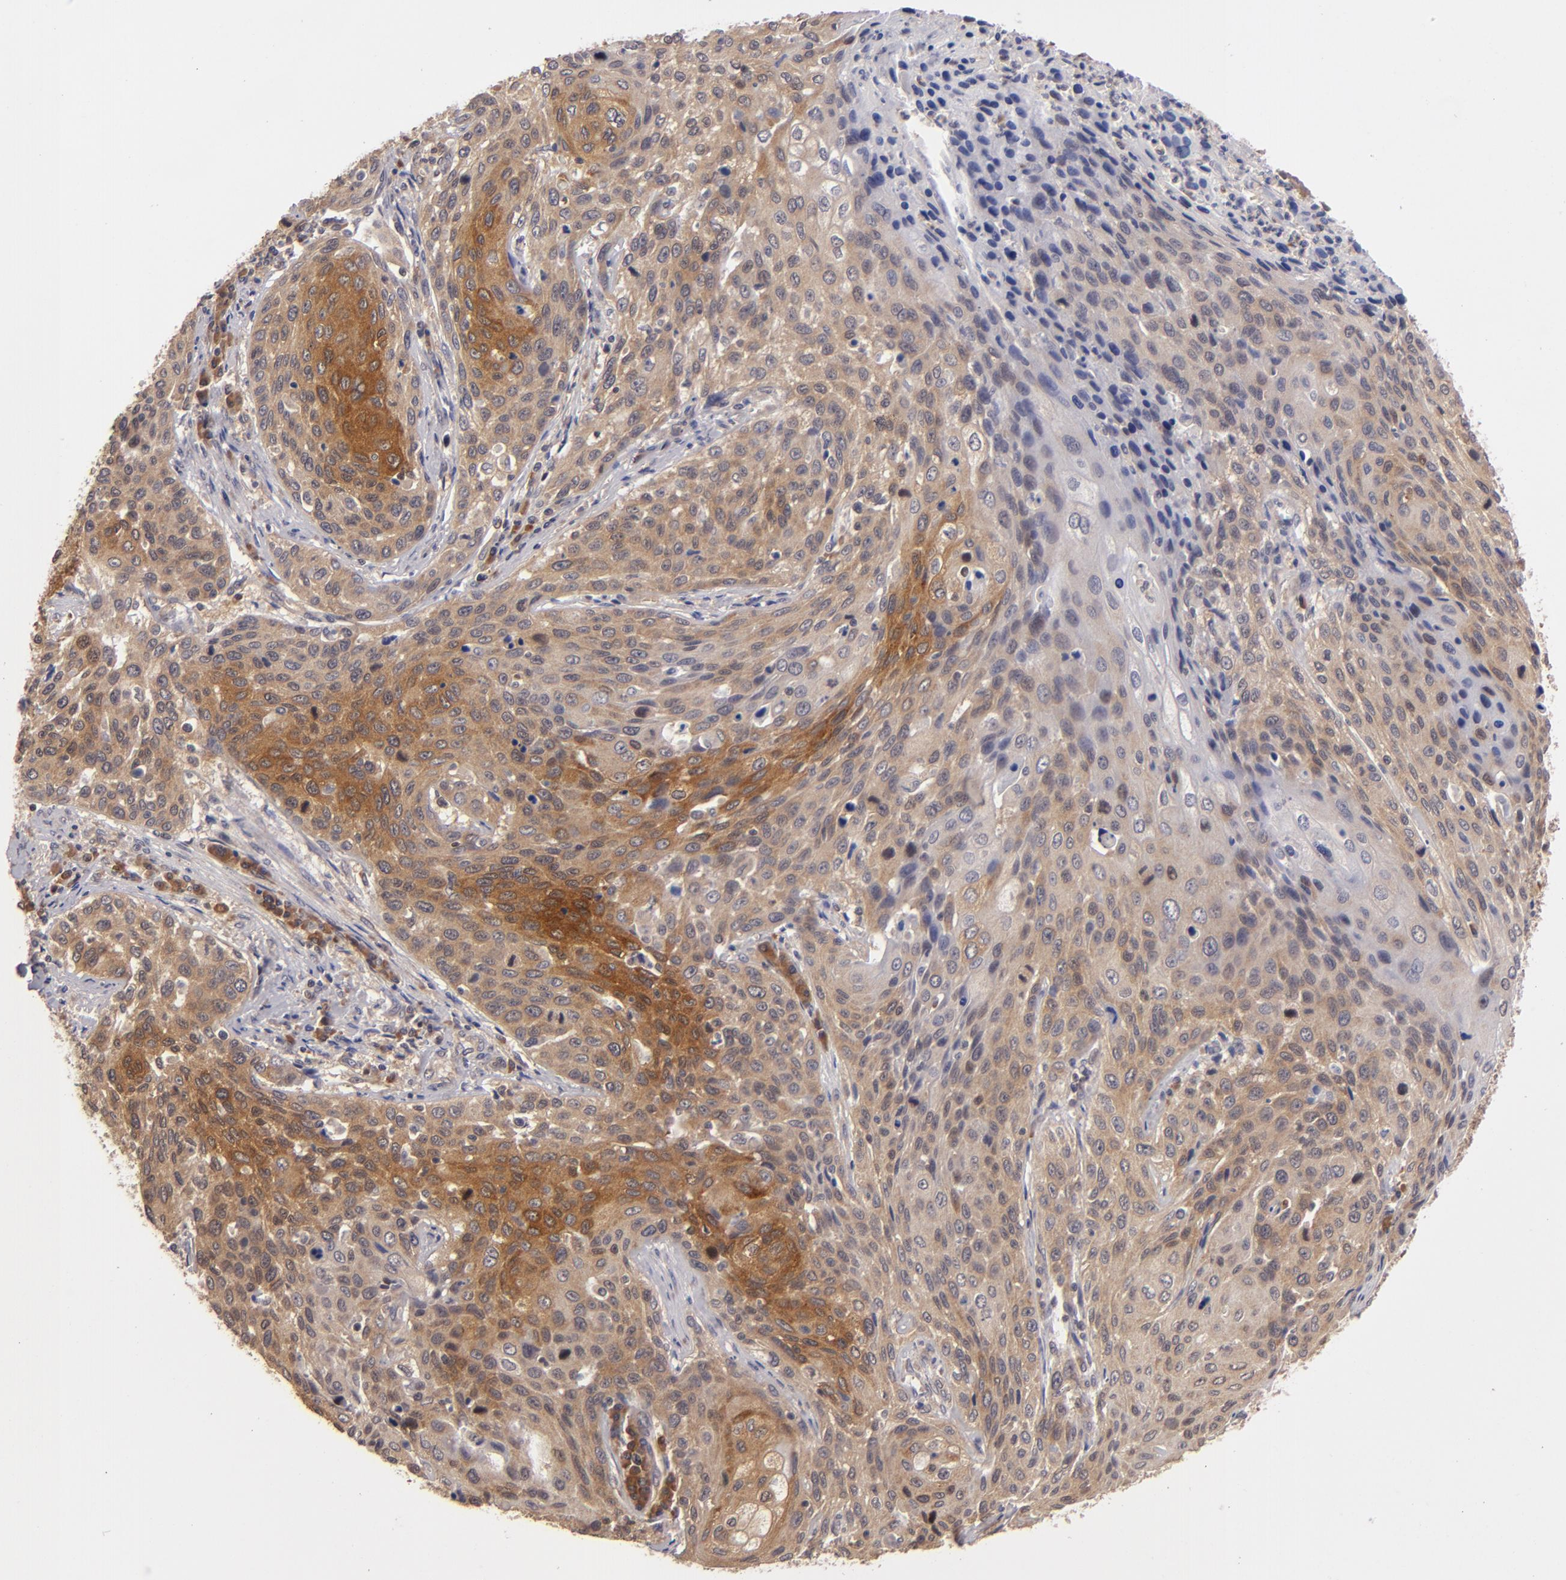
{"staining": {"intensity": "moderate", "quantity": ">75%", "location": "cytoplasmic/membranous"}, "tissue": "cervical cancer", "cell_type": "Tumor cells", "image_type": "cancer", "snomed": [{"axis": "morphology", "description": "Squamous cell carcinoma, NOS"}, {"axis": "topography", "description": "Cervix"}], "caption": "Cervical cancer (squamous cell carcinoma) stained for a protein shows moderate cytoplasmic/membranous positivity in tumor cells.", "gene": "MAPK3", "patient": {"sex": "female", "age": 32}}